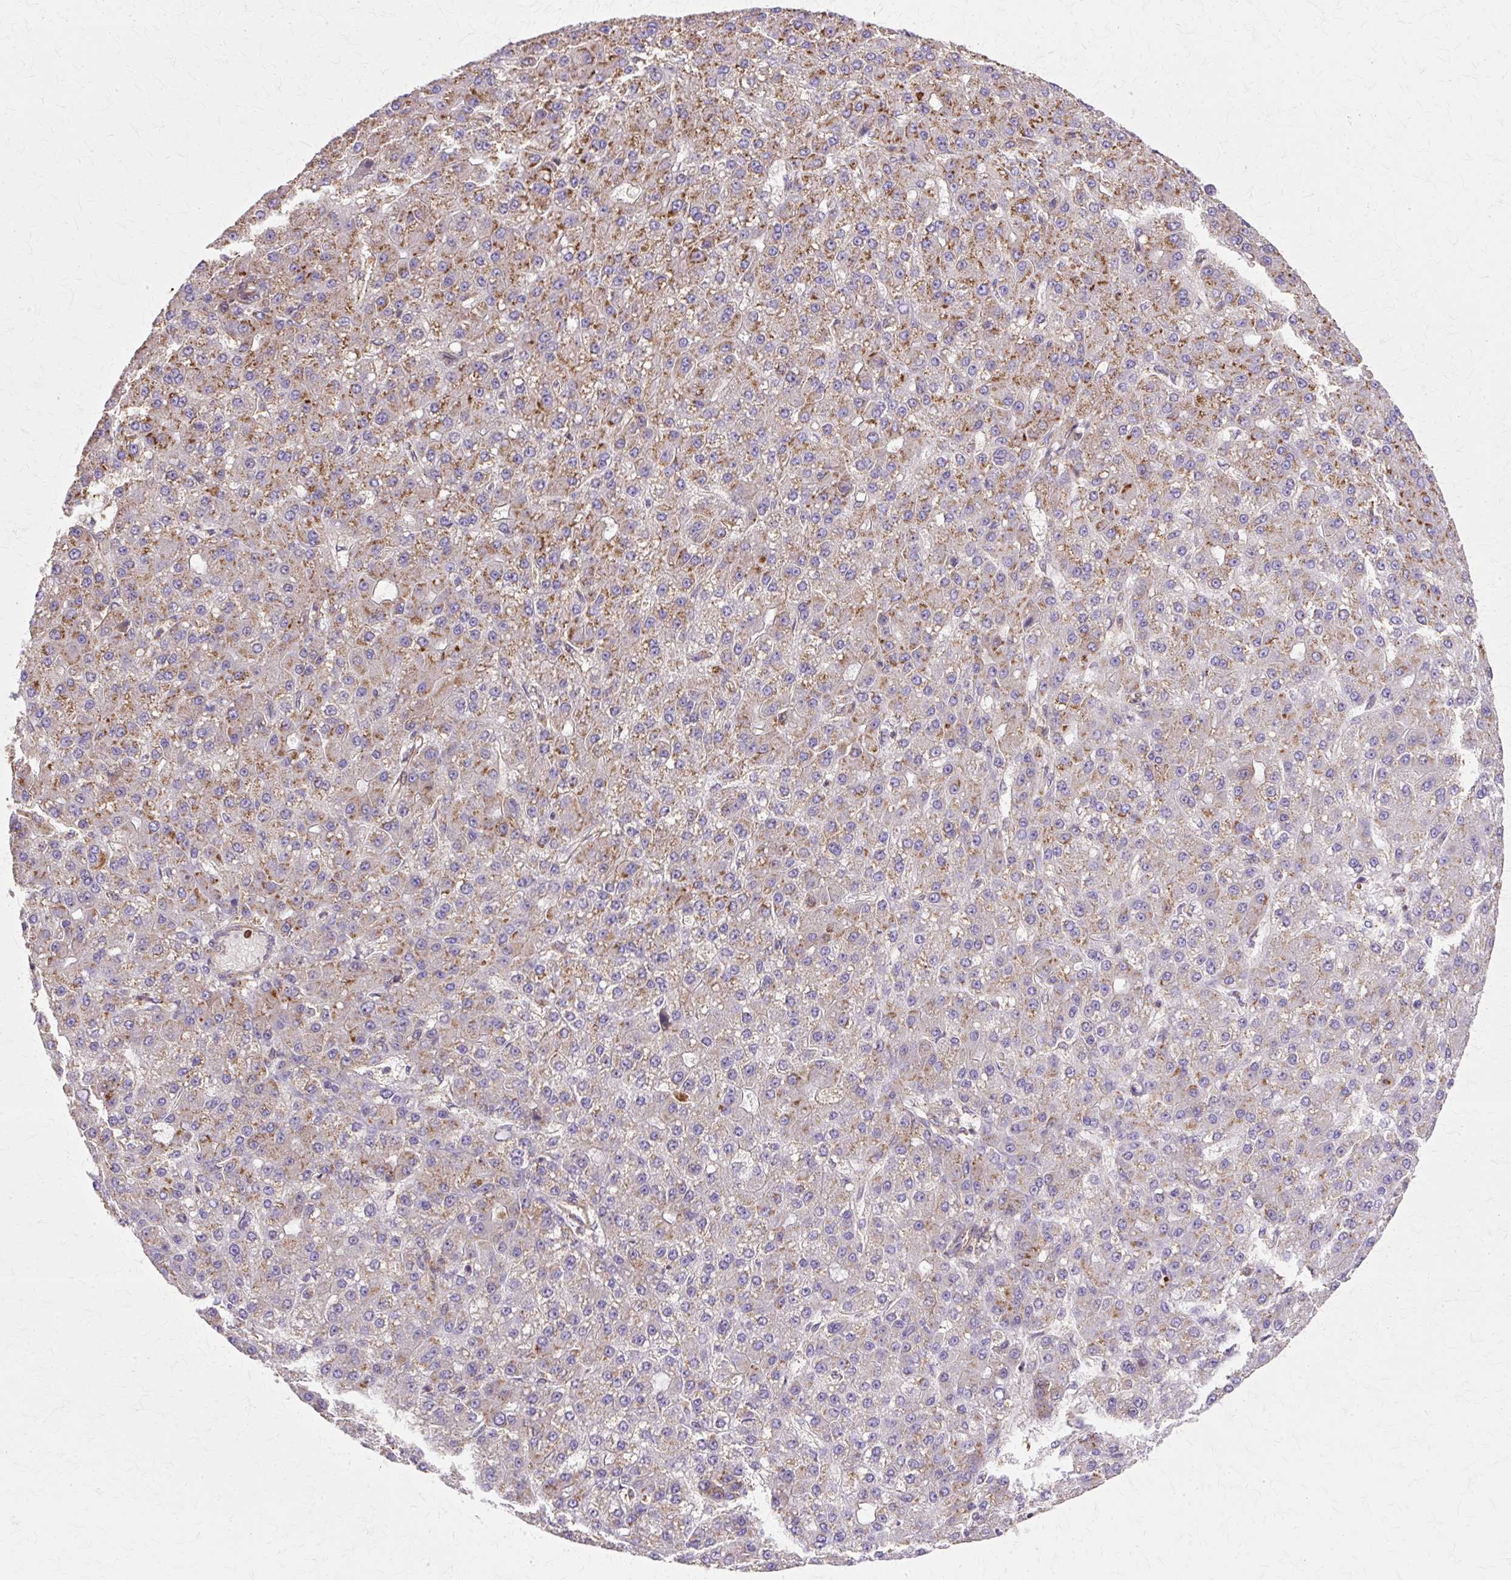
{"staining": {"intensity": "moderate", "quantity": "25%-75%", "location": "cytoplasmic/membranous"}, "tissue": "liver cancer", "cell_type": "Tumor cells", "image_type": "cancer", "snomed": [{"axis": "morphology", "description": "Carcinoma, Hepatocellular, NOS"}, {"axis": "topography", "description": "Liver"}], "caption": "Immunohistochemistry (IHC) (DAB) staining of liver cancer exhibits moderate cytoplasmic/membranous protein expression in about 25%-75% of tumor cells. The staining is performed using DAB (3,3'-diaminobenzidine) brown chromogen to label protein expression. The nuclei are counter-stained blue using hematoxylin.", "gene": "COPB1", "patient": {"sex": "male", "age": 67}}